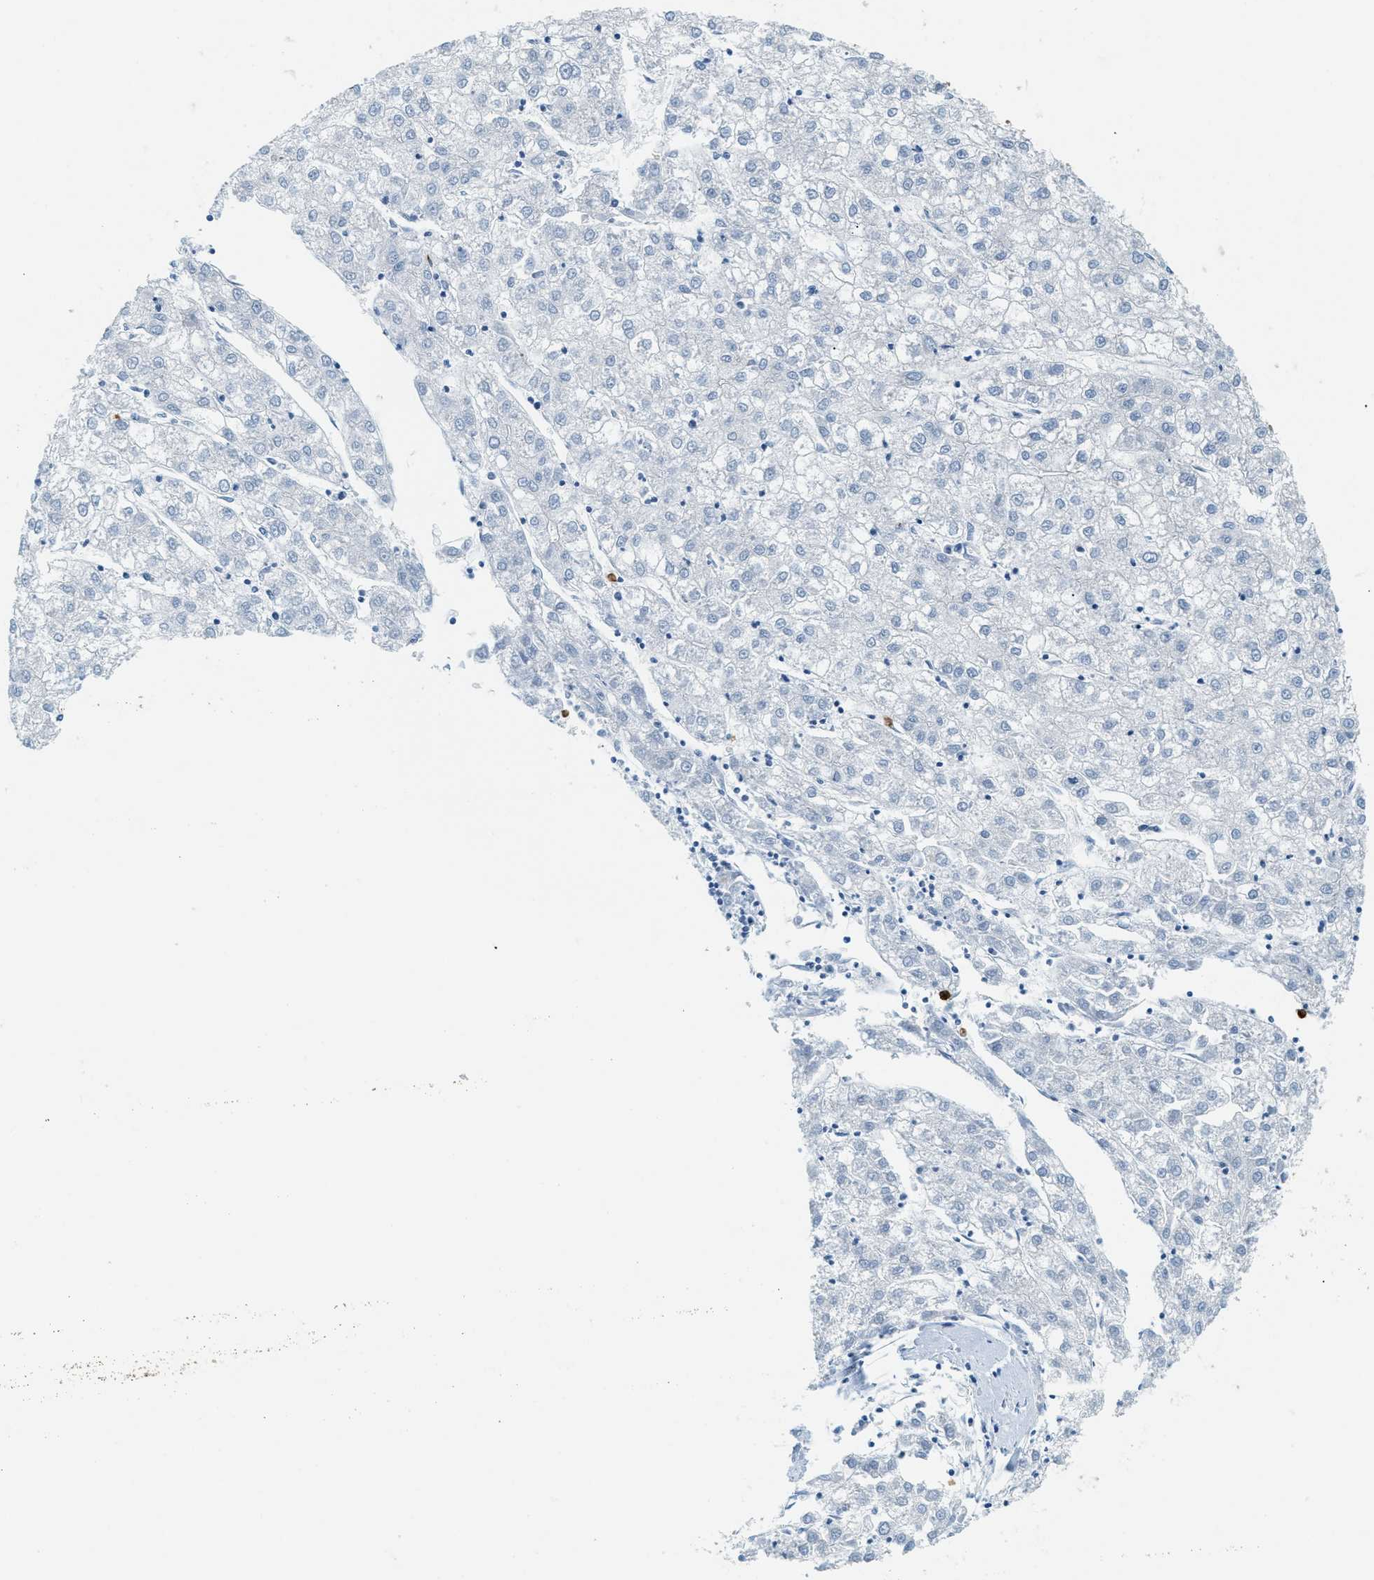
{"staining": {"intensity": "negative", "quantity": "none", "location": "none"}, "tissue": "liver cancer", "cell_type": "Tumor cells", "image_type": "cancer", "snomed": [{"axis": "morphology", "description": "Carcinoma, Hepatocellular, NOS"}, {"axis": "topography", "description": "Liver"}], "caption": "DAB immunohistochemical staining of human liver hepatocellular carcinoma shows no significant positivity in tumor cells.", "gene": "LCN2", "patient": {"sex": "male", "age": 72}}